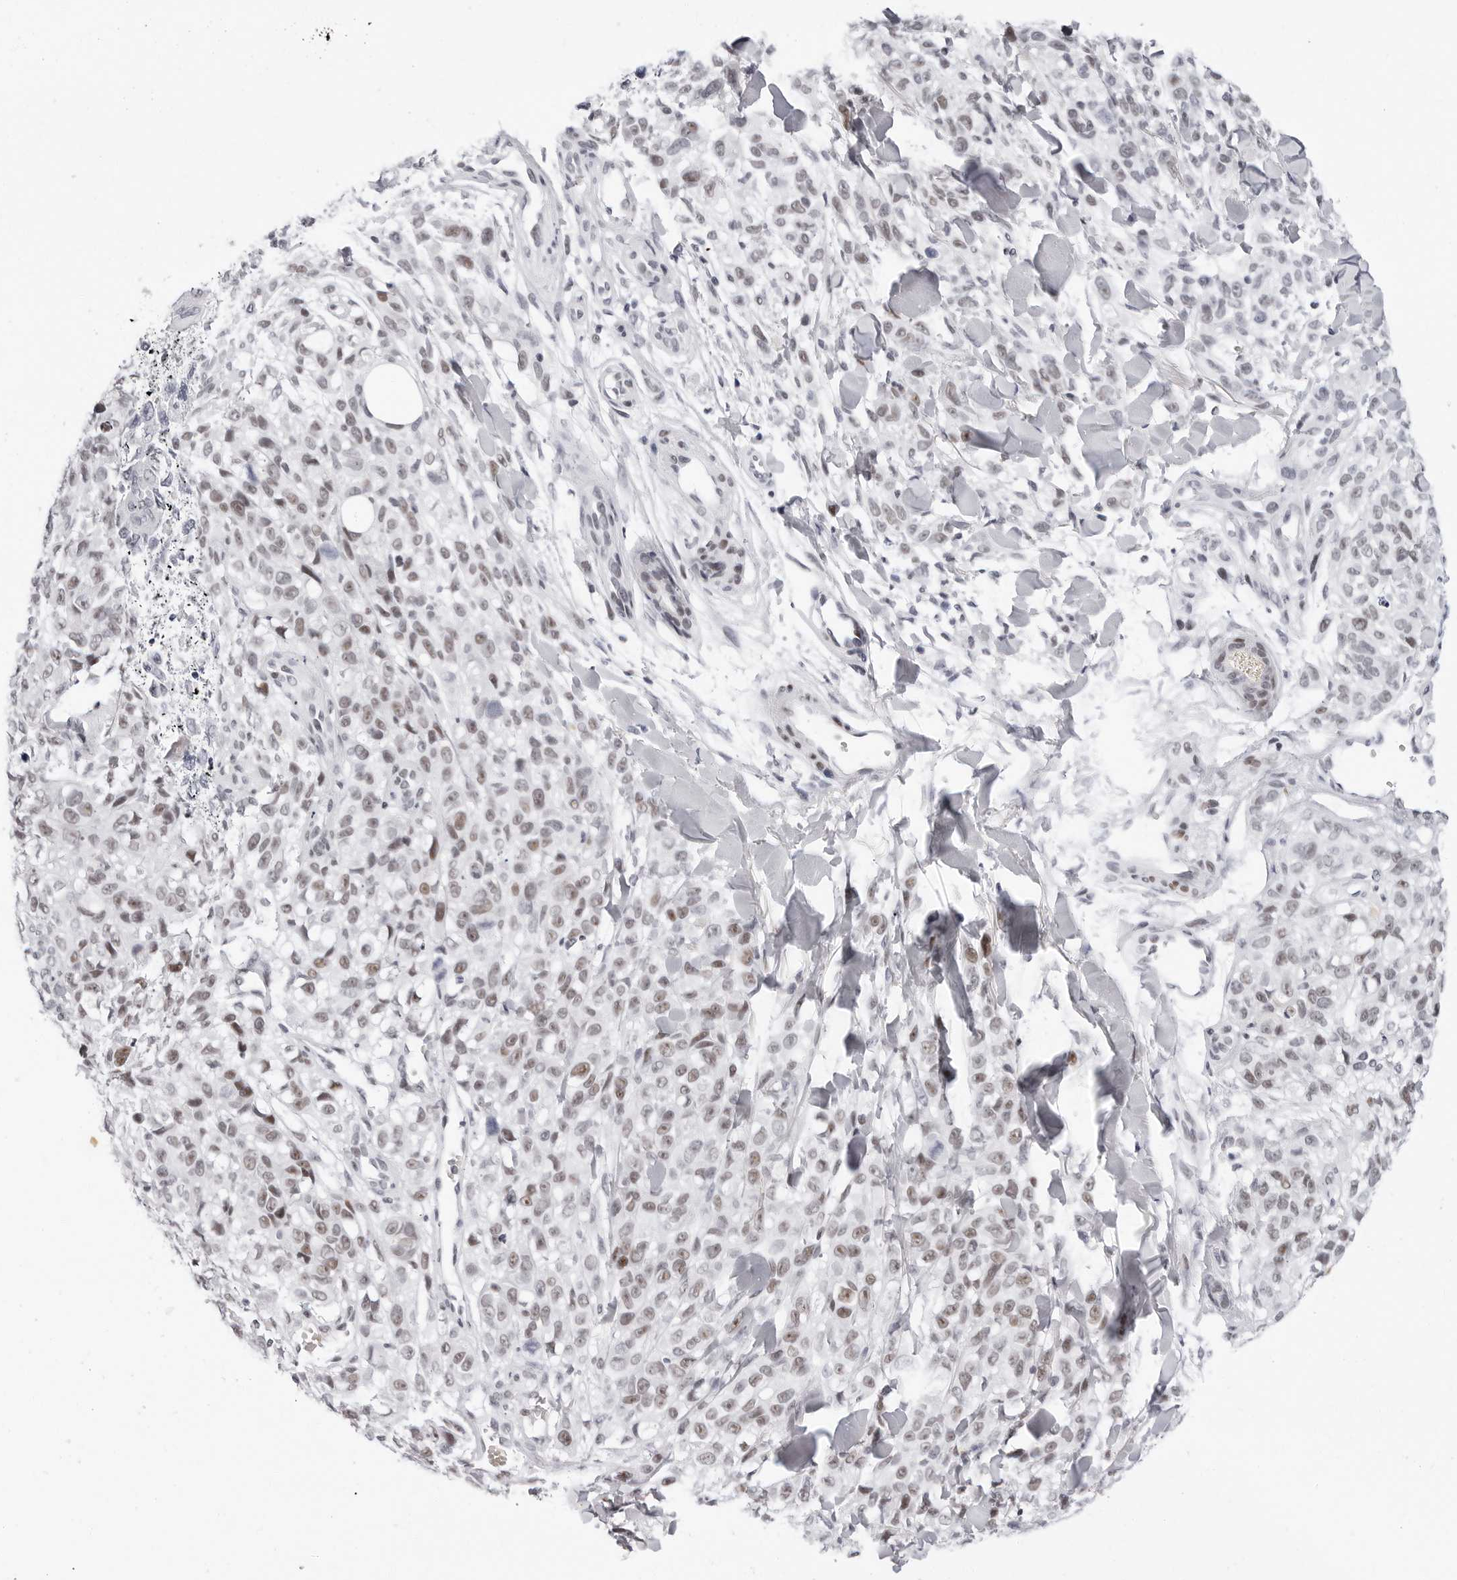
{"staining": {"intensity": "moderate", "quantity": "25%-75%", "location": "nuclear"}, "tissue": "melanoma", "cell_type": "Tumor cells", "image_type": "cancer", "snomed": [{"axis": "morphology", "description": "Malignant melanoma, Metastatic site"}, {"axis": "topography", "description": "Skin"}], "caption": "Protein positivity by immunohistochemistry (IHC) displays moderate nuclear staining in approximately 25%-75% of tumor cells in malignant melanoma (metastatic site).", "gene": "VEZF1", "patient": {"sex": "female", "age": 72}}